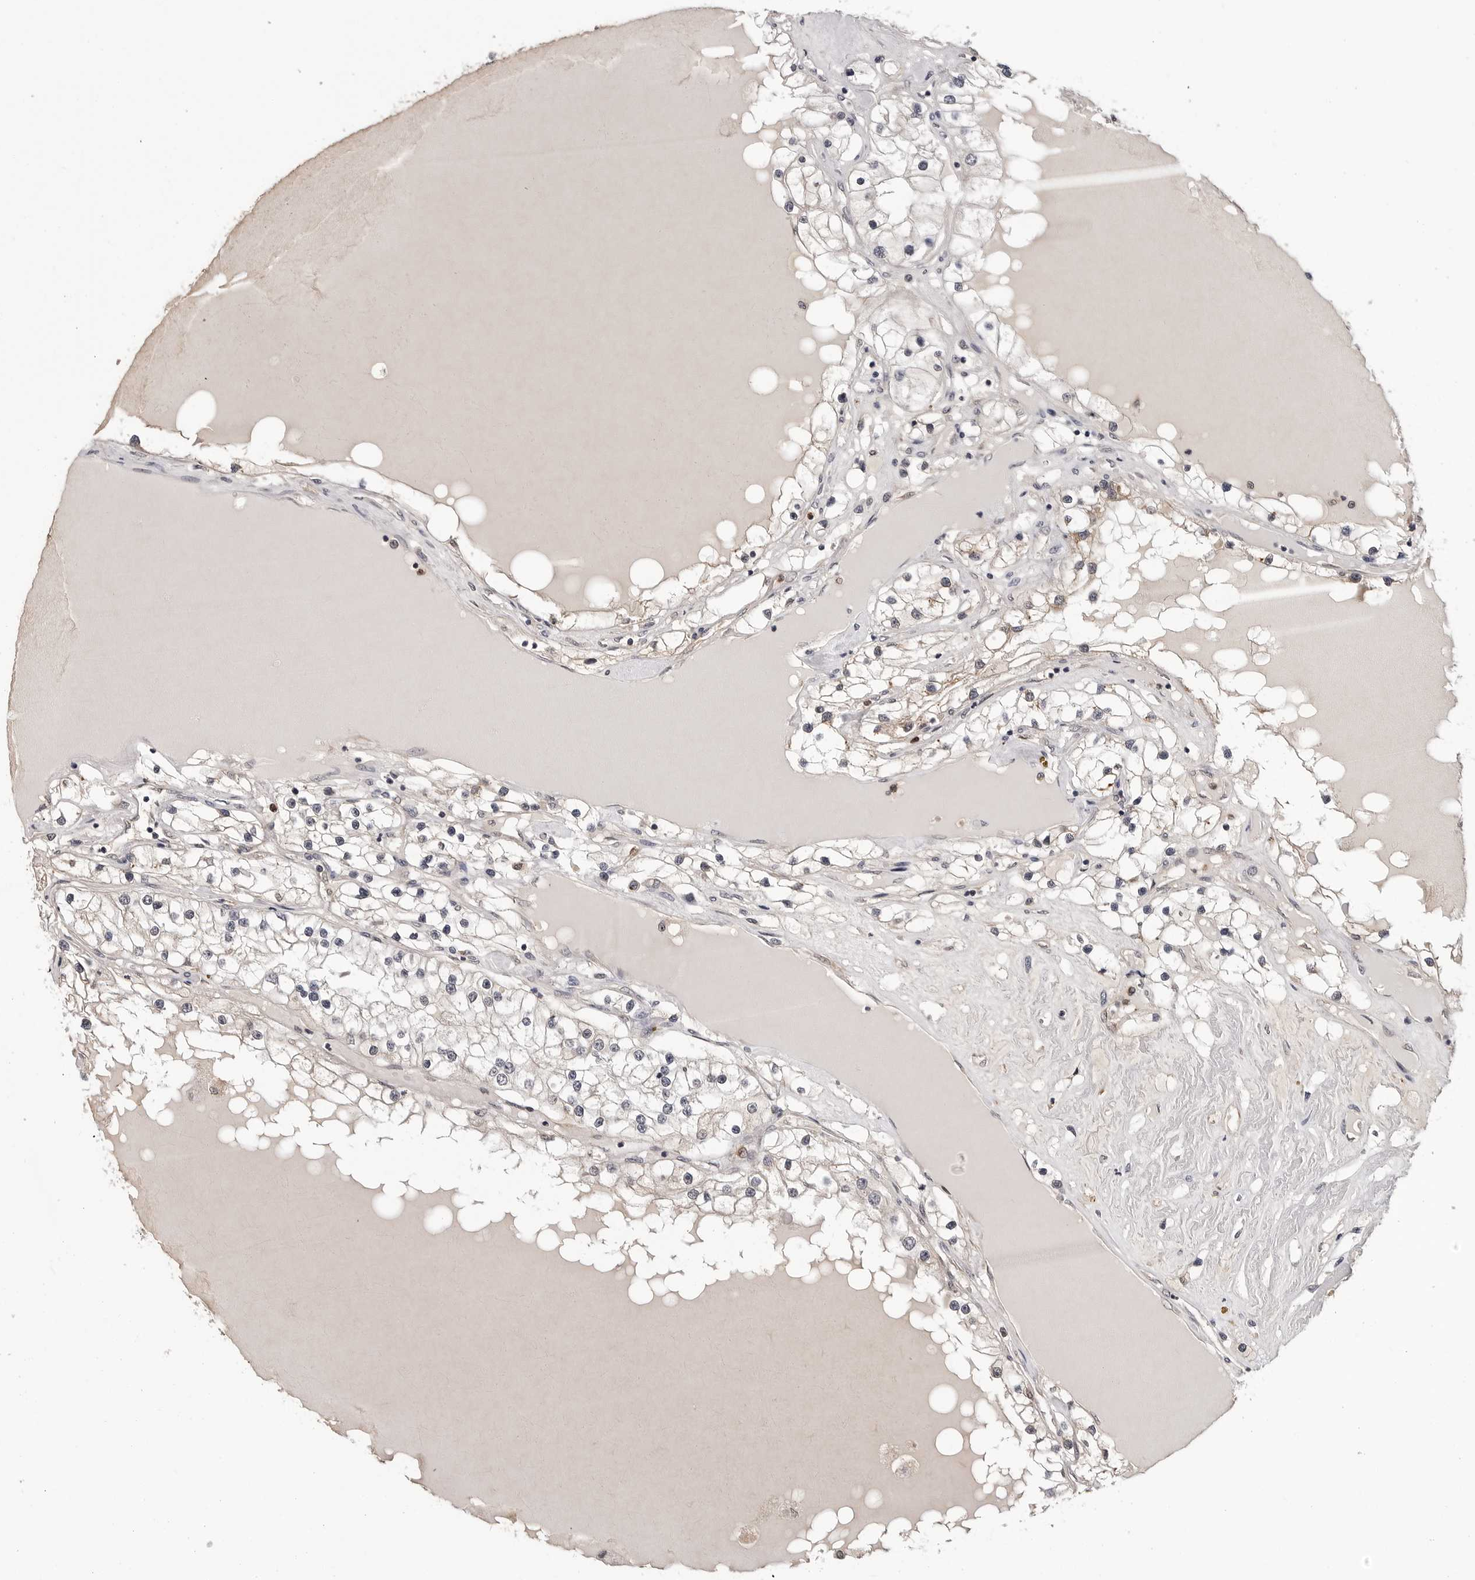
{"staining": {"intensity": "negative", "quantity": "none", "location": "none"}, "tissue": "renal cancer", "cell_type": "Tumor cells", "image_type": "cancer", "snomed": [{"axis": "morphology", "description": "Adenocarcinoma, NOS"}, {"axis": "topography", "description": "Kidney"}], "caption": "A photomicrograph of renal adenocarcinoma stained for a protein displays no brown staining in tumor cells.", "gene": "TRMT13", "patient": {"sex": "male", "age": 68}}